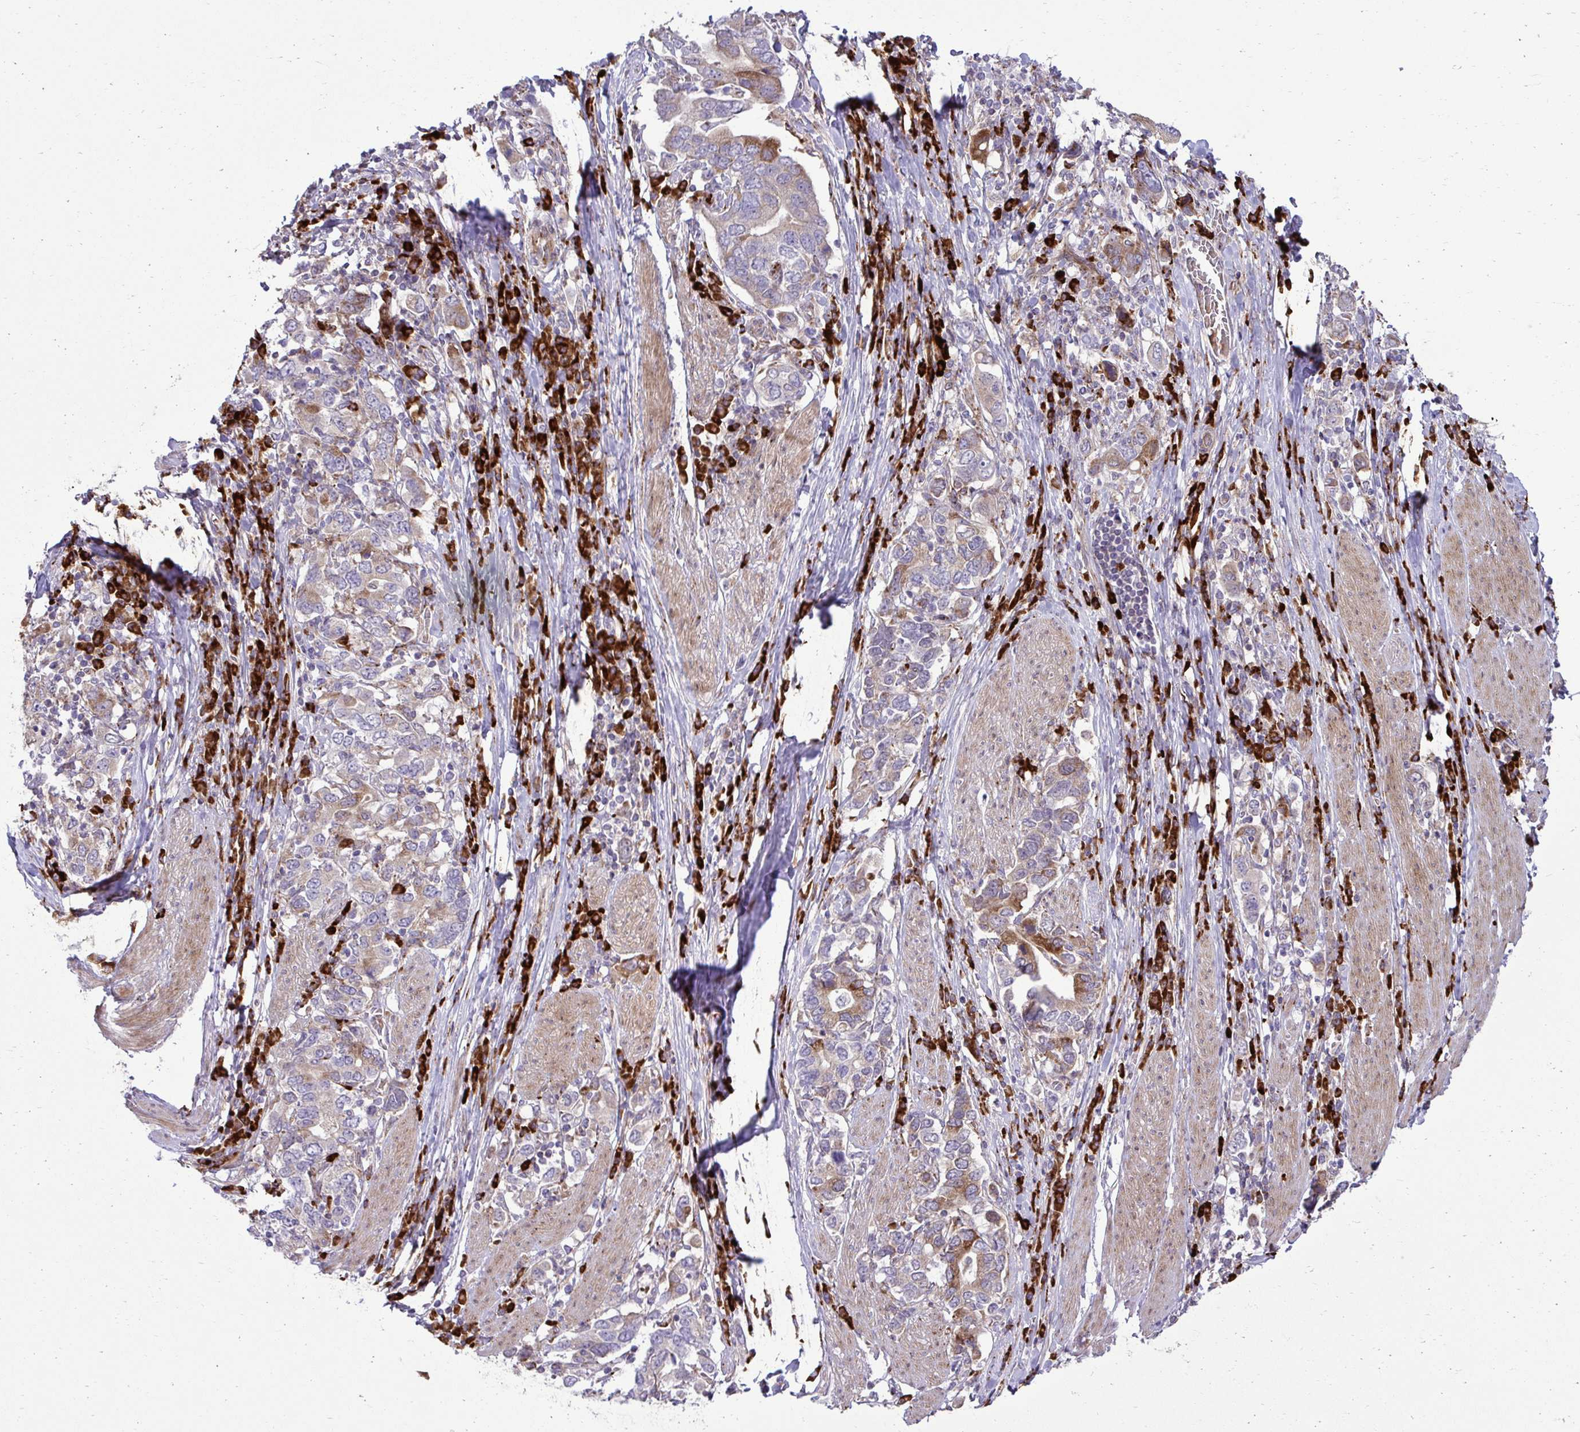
{"staining": {"intensity": "moderate", "quantity": "25%-75%", "location": "cytoplasmic/membranous"}, "tissue": "stomach cancer", "cell_type": "Tumor cells", "image_type": "cancer", "snomed": [{"axis": "morphology", "description": "Adenocarcinoma, NOS"}, {"axis": "topography", "description": "Stomach, upper"}, {"axis": "topography", "description": "Stomach"}], "caption": "High-magnification brightfield microscopy of stomach cancer (adenocarcinoma) stained with DAB (3,3'-diaminobenzidine) (brown) and counterstained with hematoxylin (blue). tumor cells exhibit moderate cytoplasmic/membranous expression is present in approximately25%-75% of cells.", "gene": "LIMS1", "patient": {"sex": "male", "age": 62}}